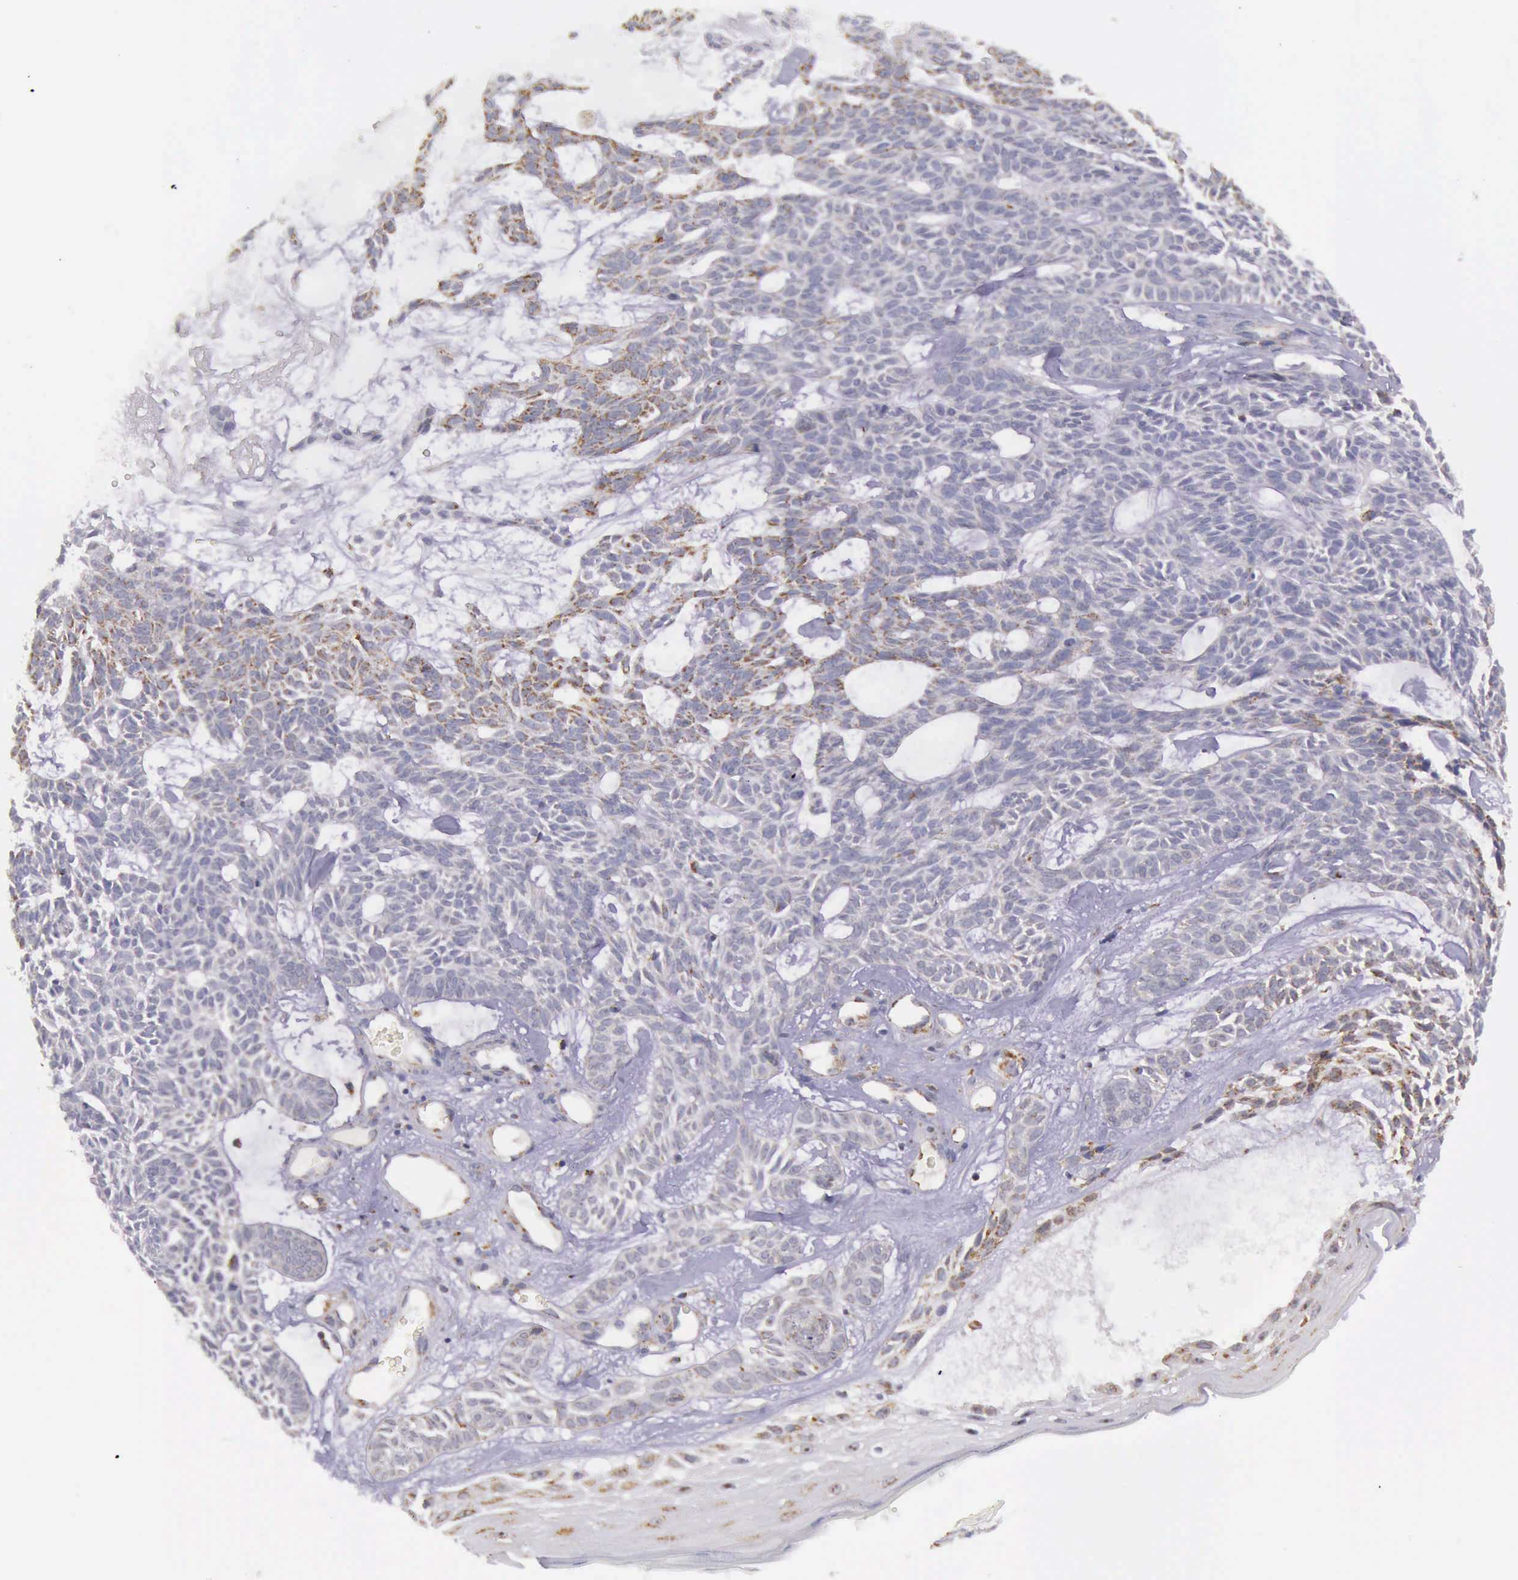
{"staining": {"intensity": "weak", "quantity": "25%-75%", "location": "cytoplasmic/membranous"}, "tissue": "skin cancer", "cell_type": "Tumor cells", "image_type": "cancer", "snomed": [{"axis": "morphology", "description": "Basal cell carcinoma"}, {"axis": "topography", "description": "Skin"}], "caption": "High-power microscopy captured an IHC micrograph of skin basal cell carcinoma, revealing weak cytoplasmic/membranous expression in approximately 25%-75% of tumor cells. (DAB = brown stain, brightfield microscopy at high magnification).", "gene": "TXN2", "patient": {"sex": "male", "age": 75}}